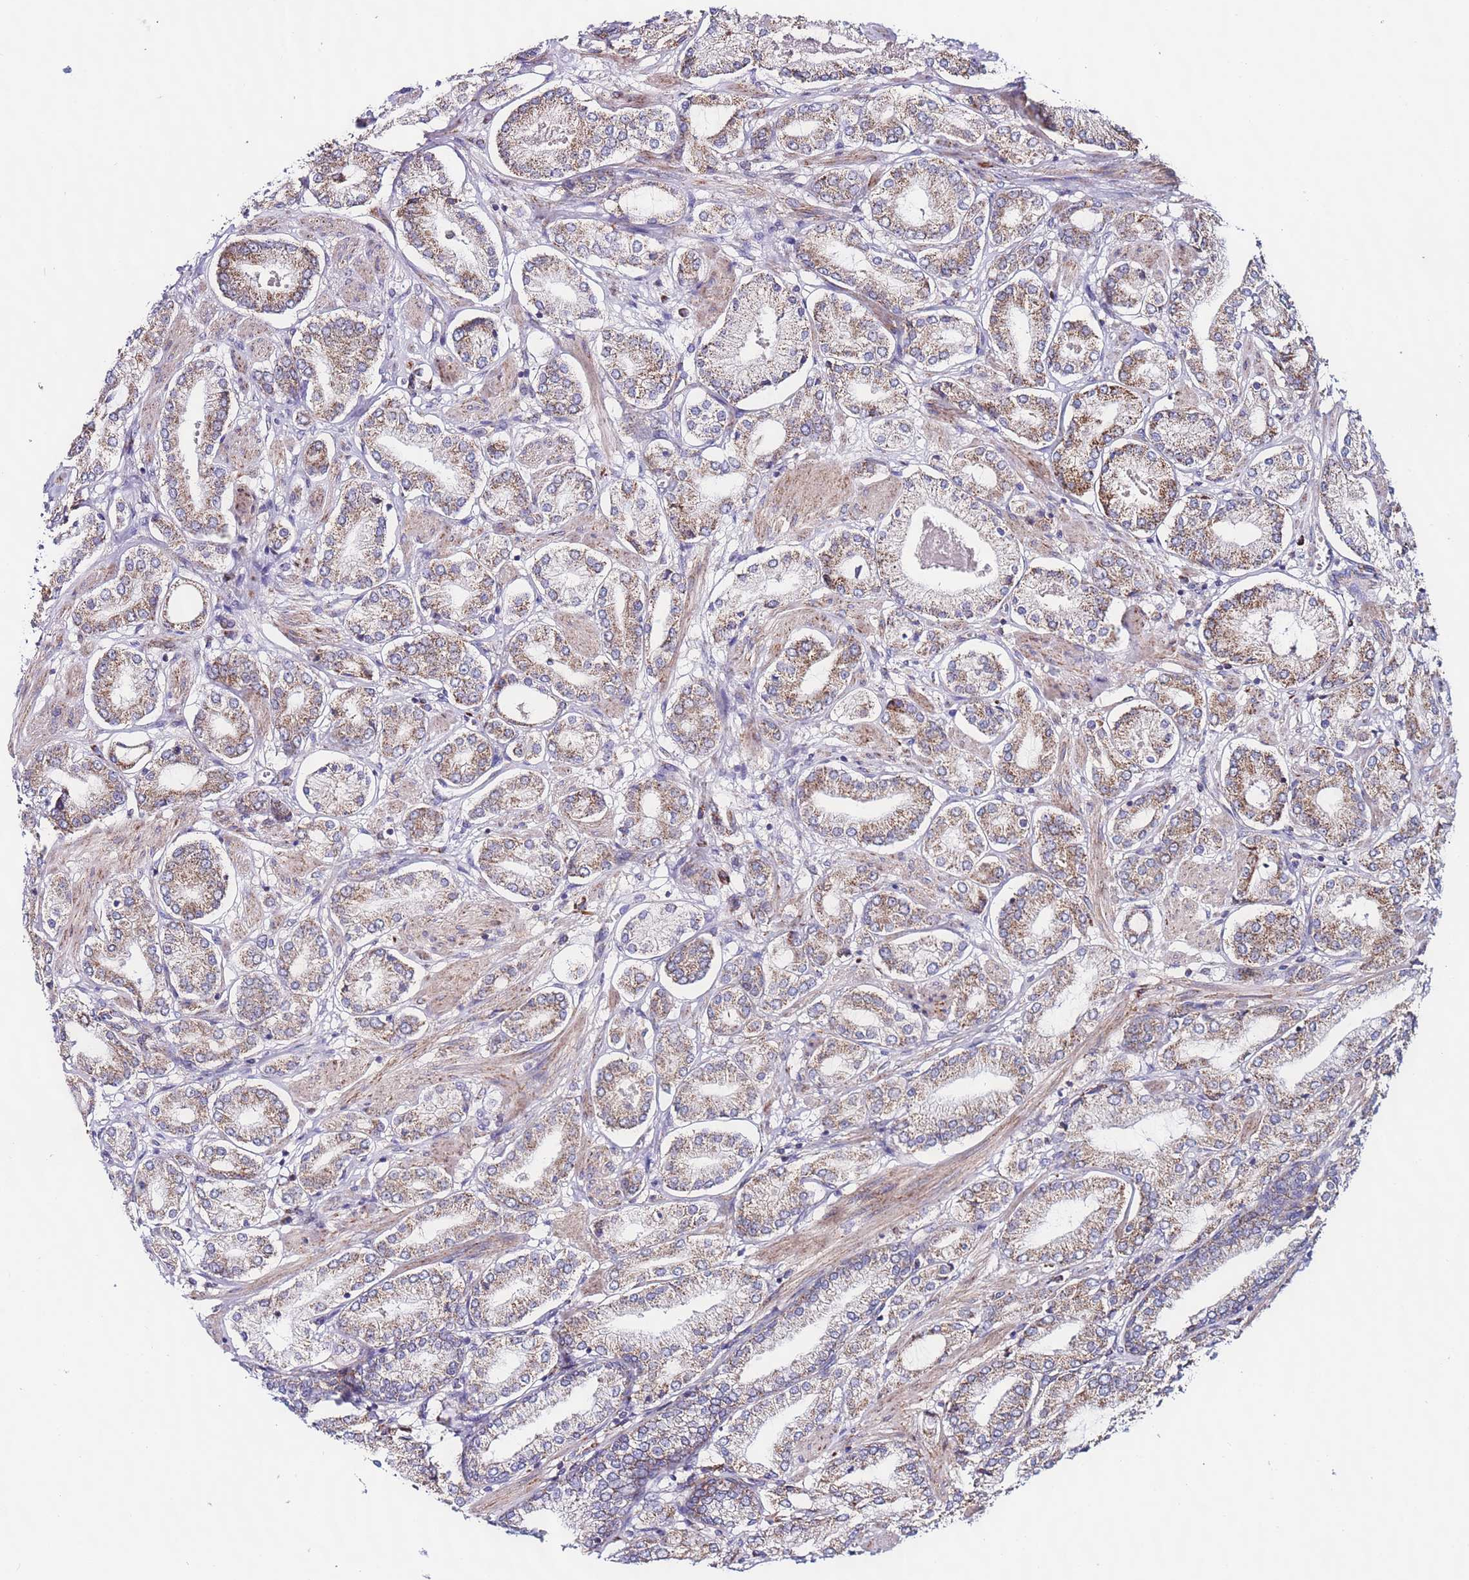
{"staining": {"intensity": "moderate", "quantity": ">75%", "location": "cytoplasmic/membranous"}, "tissue": "prostate cancer", "cell_type": "Tumor cells", "image_type": "cancer", "snomed": [{"axis": "morphology", "description": "Adenocarcinoma, High grade"}, {"axis": "topography", "description": "Prostate and seminal vesicle, NOS"}], "caption": "This is a micrograph of immunohistochemistry (IHC) staining of prostate cancer (high-grade adenocarcinoma), which shows moderate expression in the cytoplasmic/membranous of tumor cells.", "gene": "UEVLD", "patient": {"sex": "male", "age": 64}}